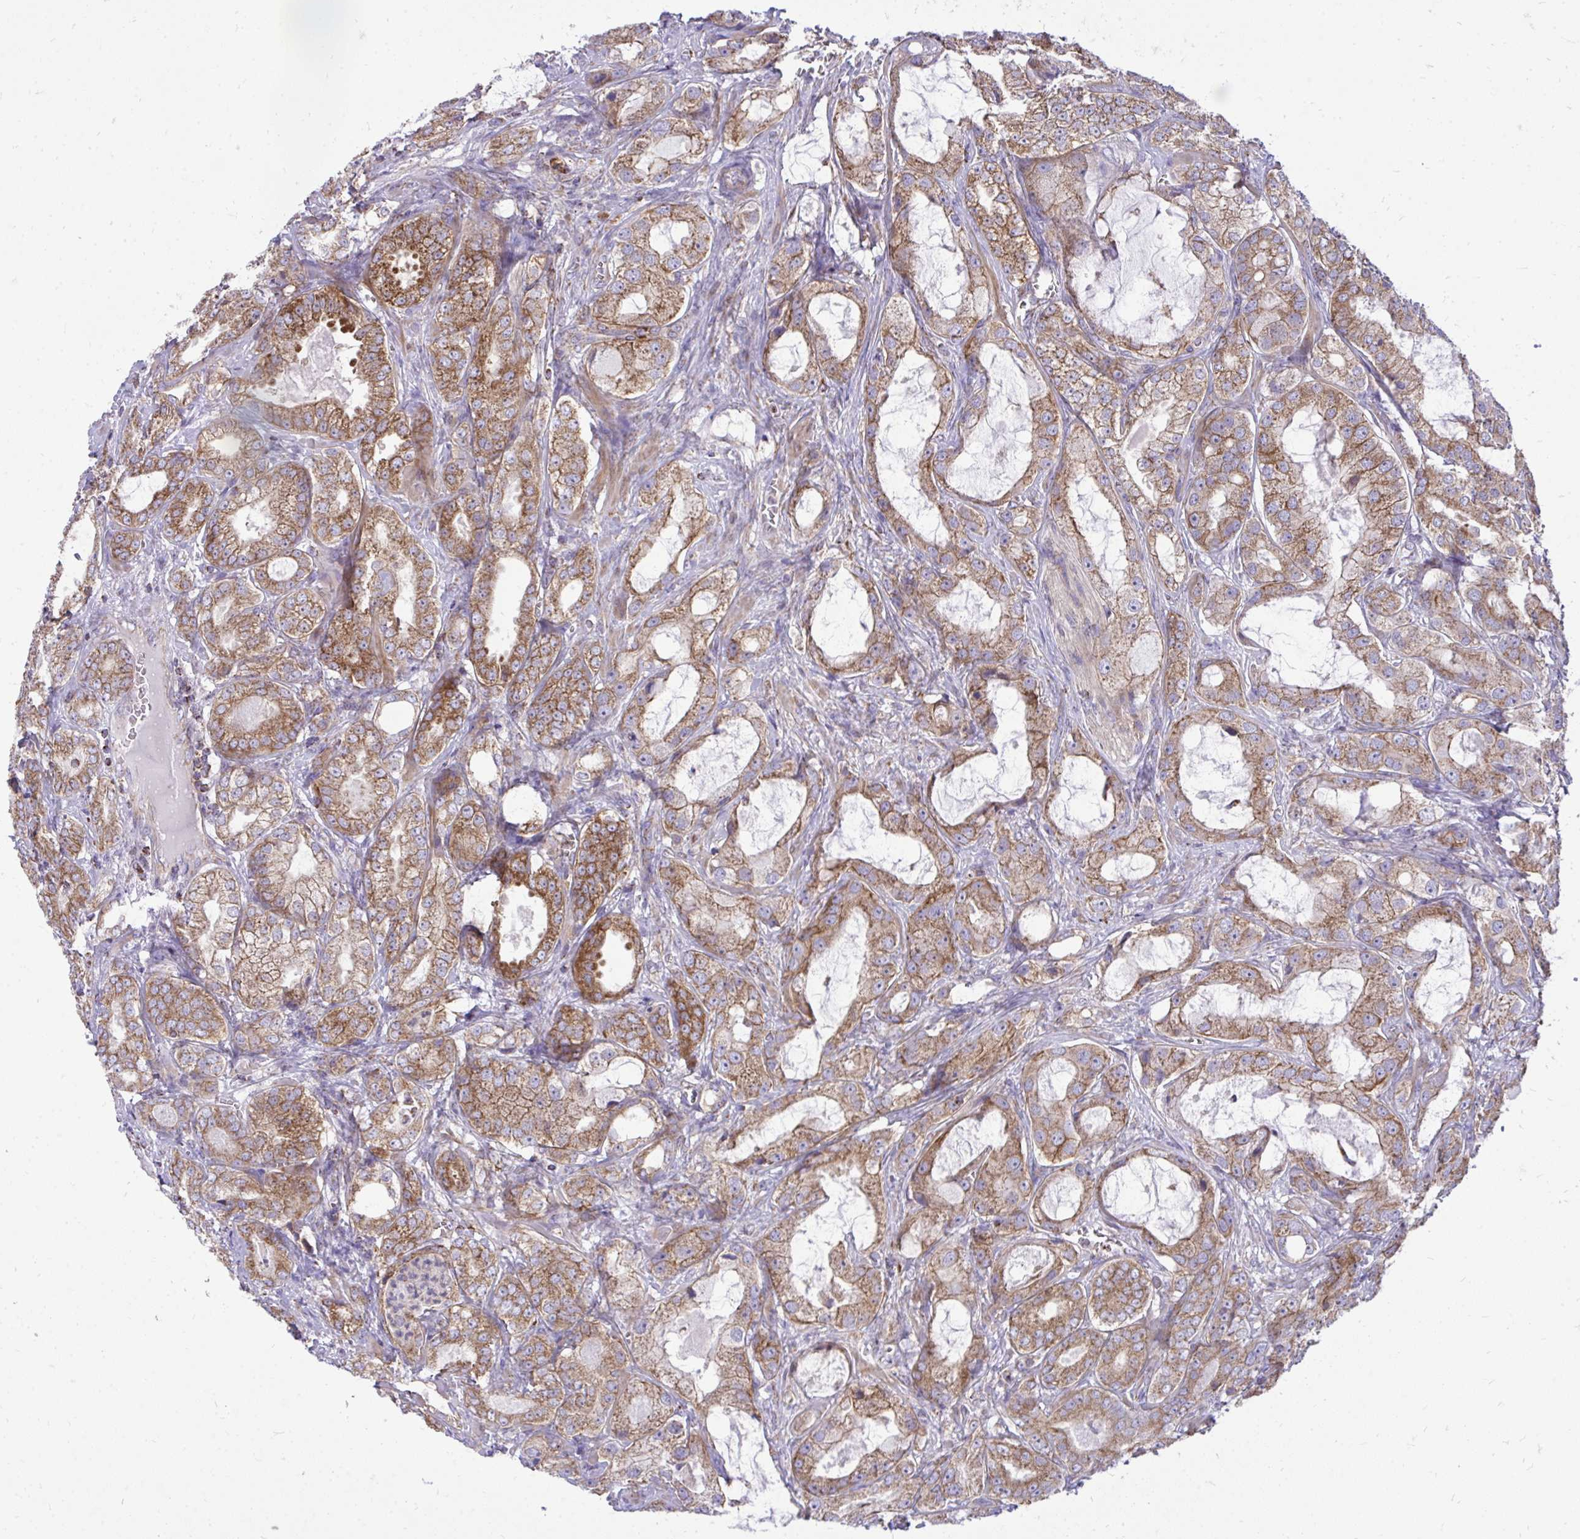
{"staining": {"intensity": "moderate", "quantity": ">75%", "location": "cytoplasmic/membranous"}, "tissue": "prostate cancer", "cell_type": "Tumor cells", "image_type": "cancer", "snomed": [{"axis": "morphology", "description": "Adenocarcinoma, High grade"}, {"axis": "topography", "description": "Prostate"}], "caption": "A brown stain labels moderate cytoplasmic/membranous expression of a protein in human prostate cancer tumor cells. (DAB (3,3'-diaminobenzidine) IHC with brightfield microscopy, high magnification).", "gene": "SPTBN2", "patient": {"sex": "male", "age": 64}}